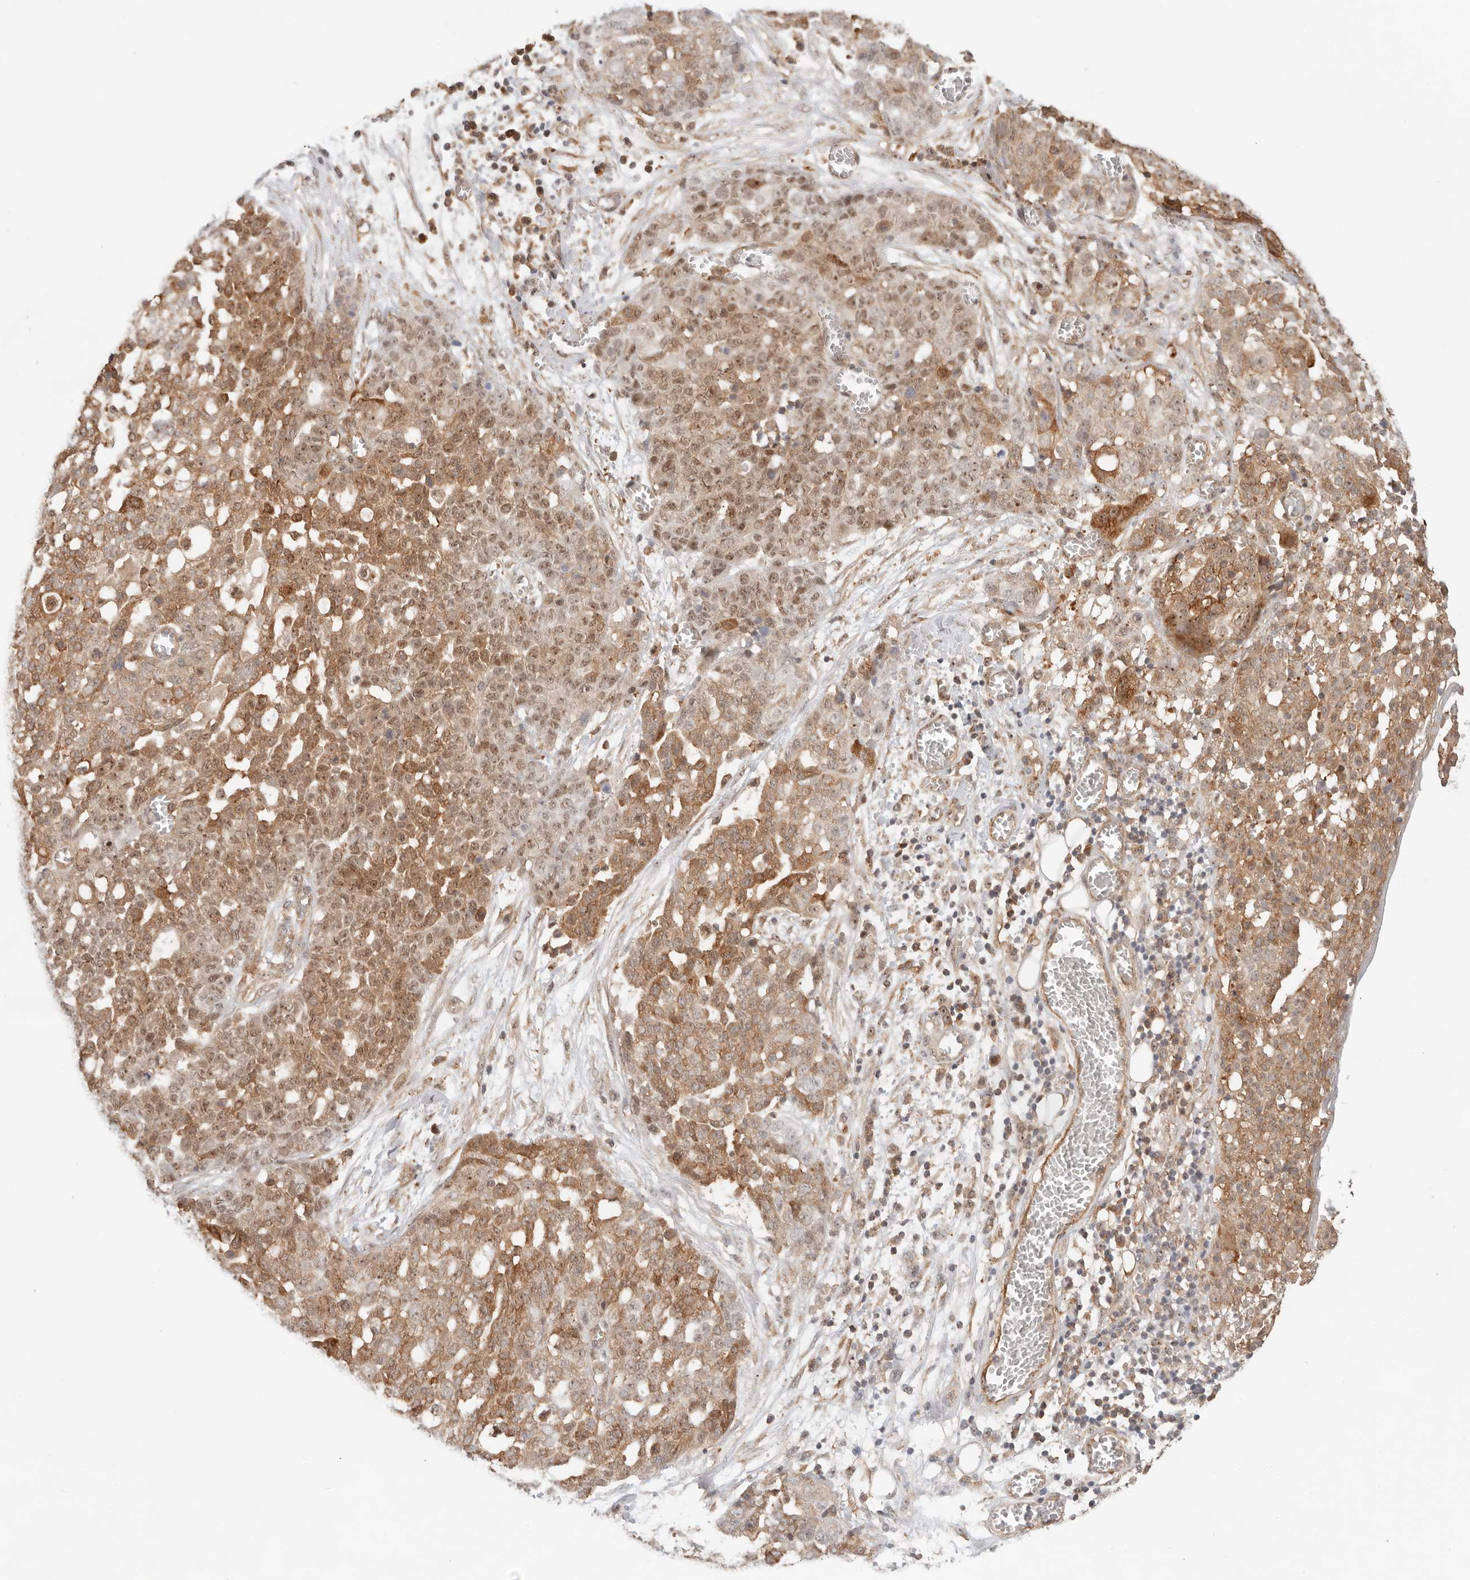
{"staining": {"intensity": "moderate", "quantity": ">75%", "location": "cytoplasmic/membranous,nuclear"}, "tissue": "ovarian cancer", "cell_type": "Tumor cells", "image_type": "cancer", "snomed": [{"axis": "morphology", "description": "Cystadenocarcinoma, serous, NOS"}, {"axis": "topography", "description": "Soft tissue"}, {"axis": "topography", "description": "Ovary"}], "caption": "Immunohistochemical staining of ovarian cancer exhibits medium levels of moderate cytoplasmic/membranous and nuclear positivity in about >75% of tumor cells.", "gene": "HEXD", "patient": {"sex": "female", "age": 57}}